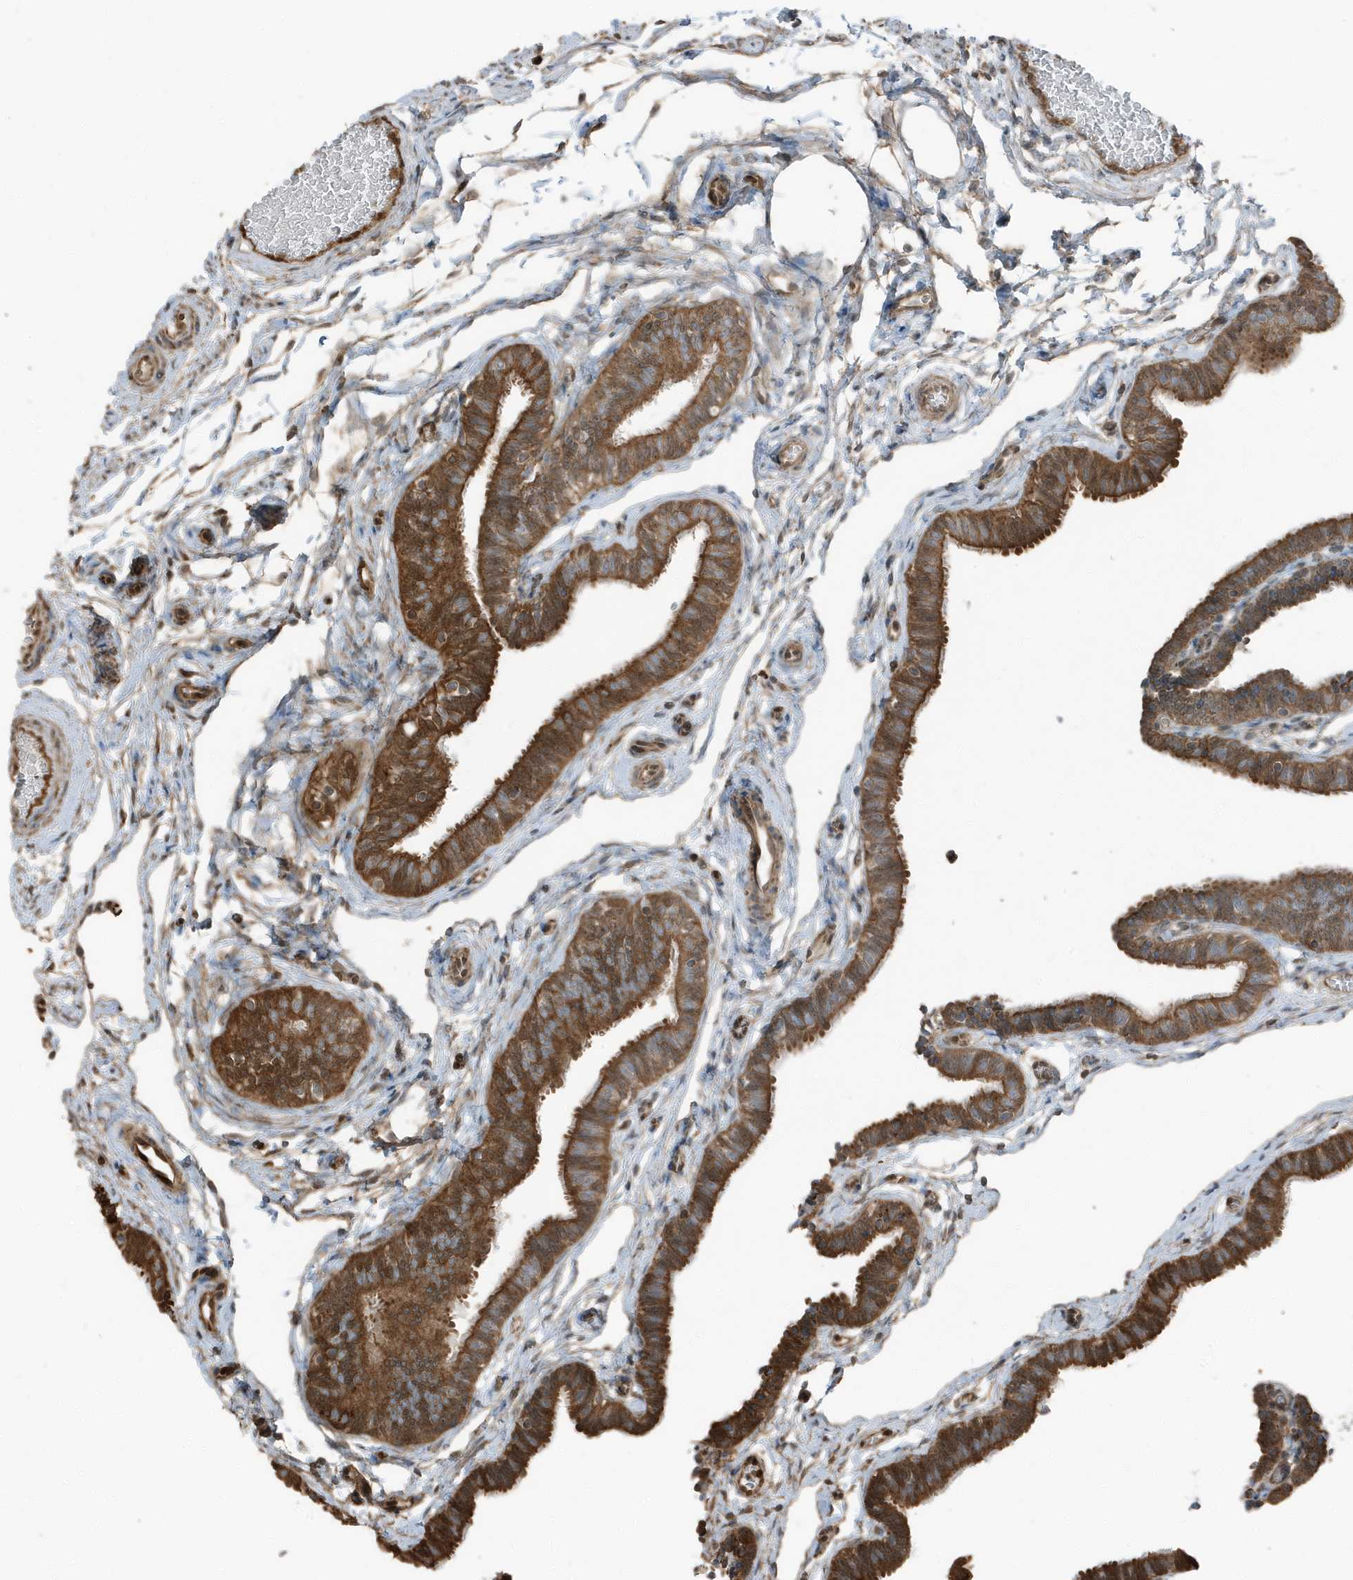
{"staining": {"intensity": "moderate", "quantity": ">75%", "location": "cytoplasmic/membranous"}, "tissue": "fallopian tube", "cell_type": "Glandular cells", "image_type": "normal", "snomed": [{"axis": "morphology", "description": "Normal tissue, NOS"}, {"axis": "topography", "description": "Fallopian tube"}, {"axis": "topography", "description": "Ovary"}], "caption": "High-power microscopy captured an IHC histopathology image of normal fallopian tube, revealing moderate cytoplasmic/membranous positivity in about >75% of glandular cells. The staining was performed using DAB (3,3'-diaminobenzidine) to visualize the protein expression in brown, while the nuclei were stained in blue with hematoxylin (Magnification: 20x).", "gene": "AZI2", "patient": {"sex": "female", "age": 23}}